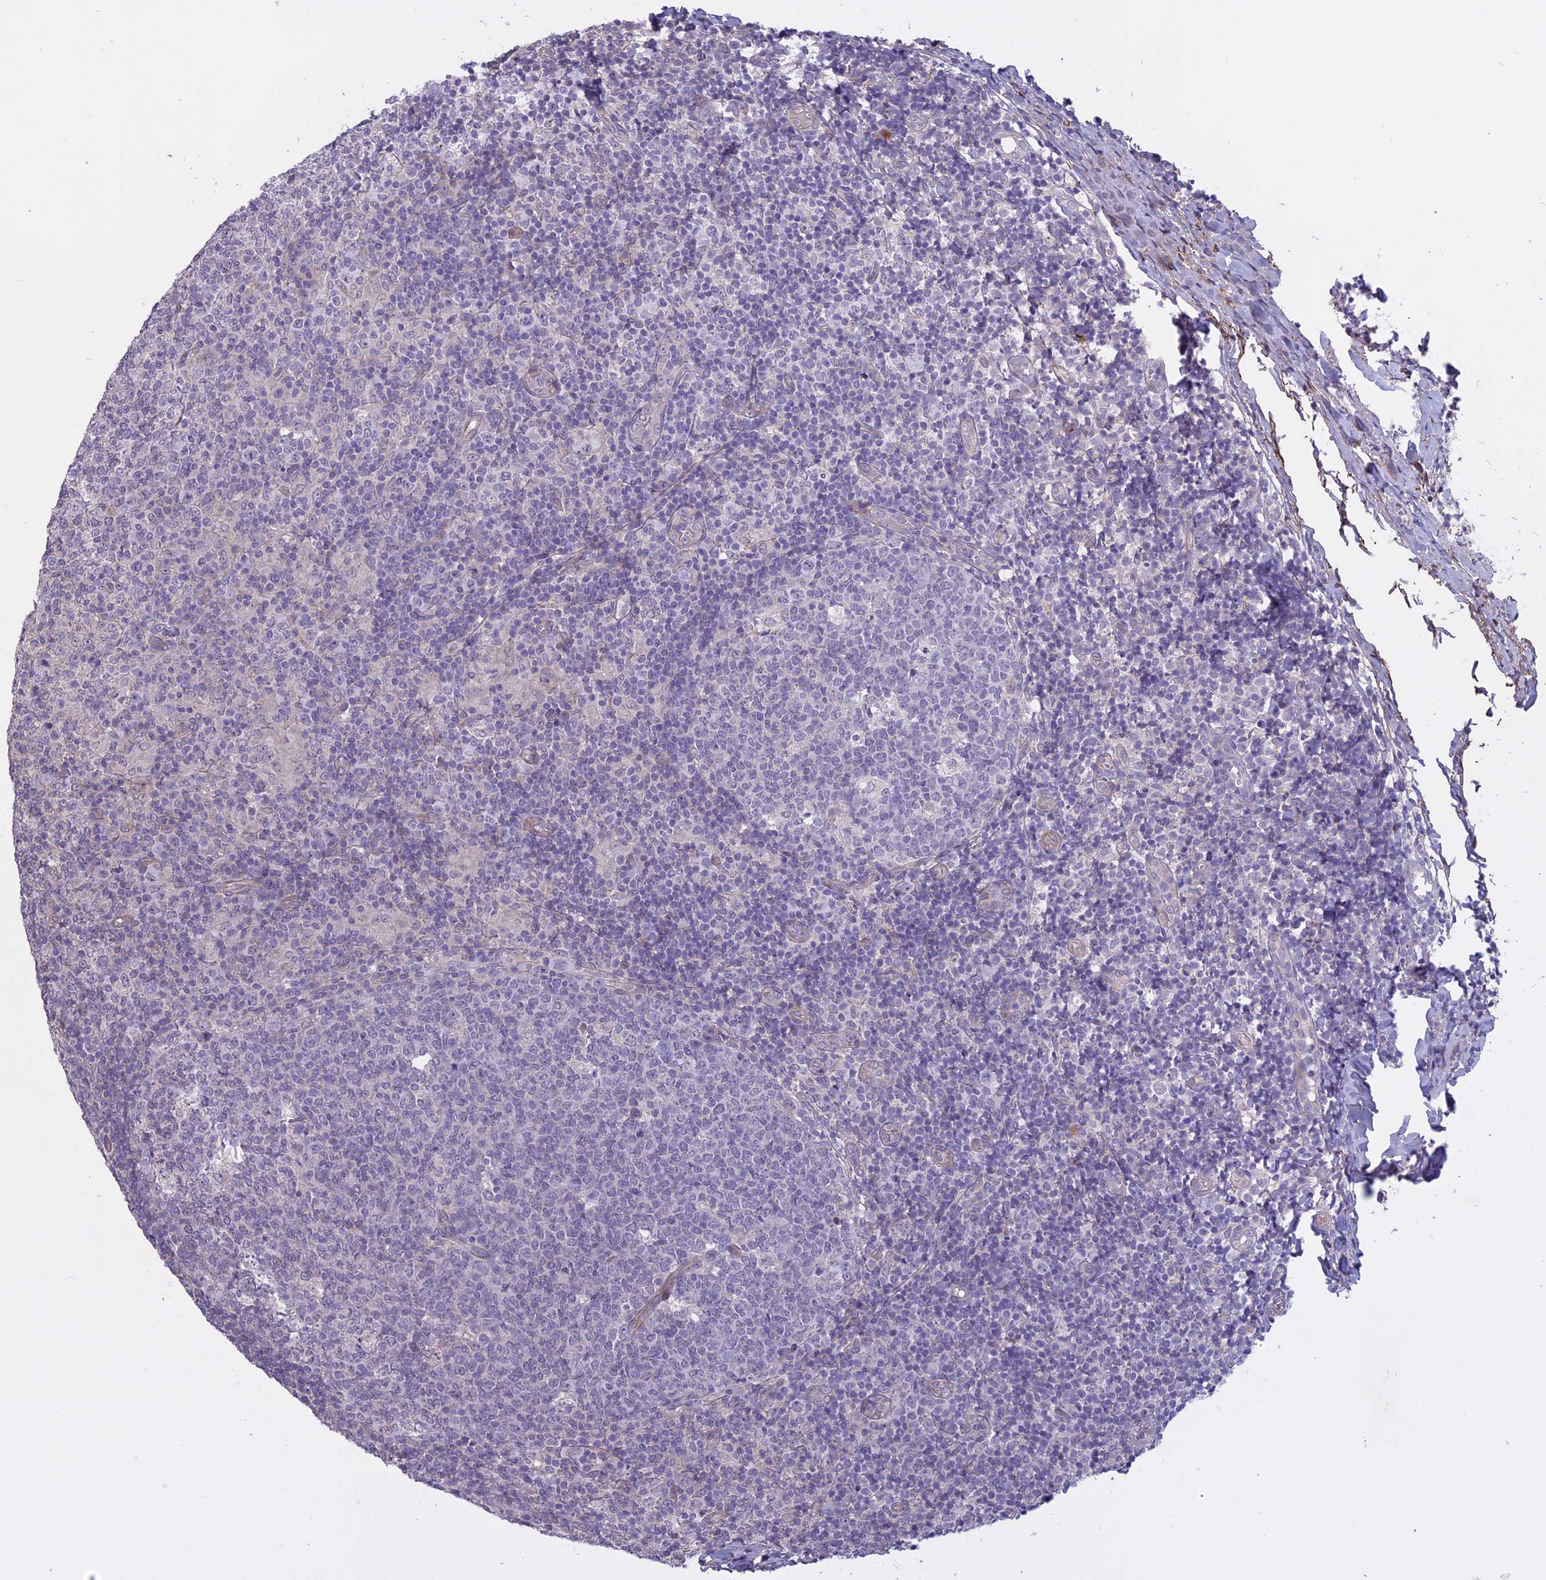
{"staining": {"intensity": "negative", "quantity": "none", "location": "none"}, "tissue": "tonsil", "cell_type": "Germinal center cells", "image_type": "normal", "snomed": [{"axis": "morphology", "description": "Normal tissue, NOS"}, {"axis": "topography", "description": "Tonsil"}], "caption": "This is a micrograph of immunohistochemistry (IHC) staining of normal tonsil, which shows no staining in germinal center cells. (Stains: DAB (3,3'-diaminobenzidine) immunohistochemistry with hematoxylin counter stain, Microscopy: brightfield microscopy at high magnification).", "gene": "SPHKAP", "patient": {"sex": "female", "age": 19}}